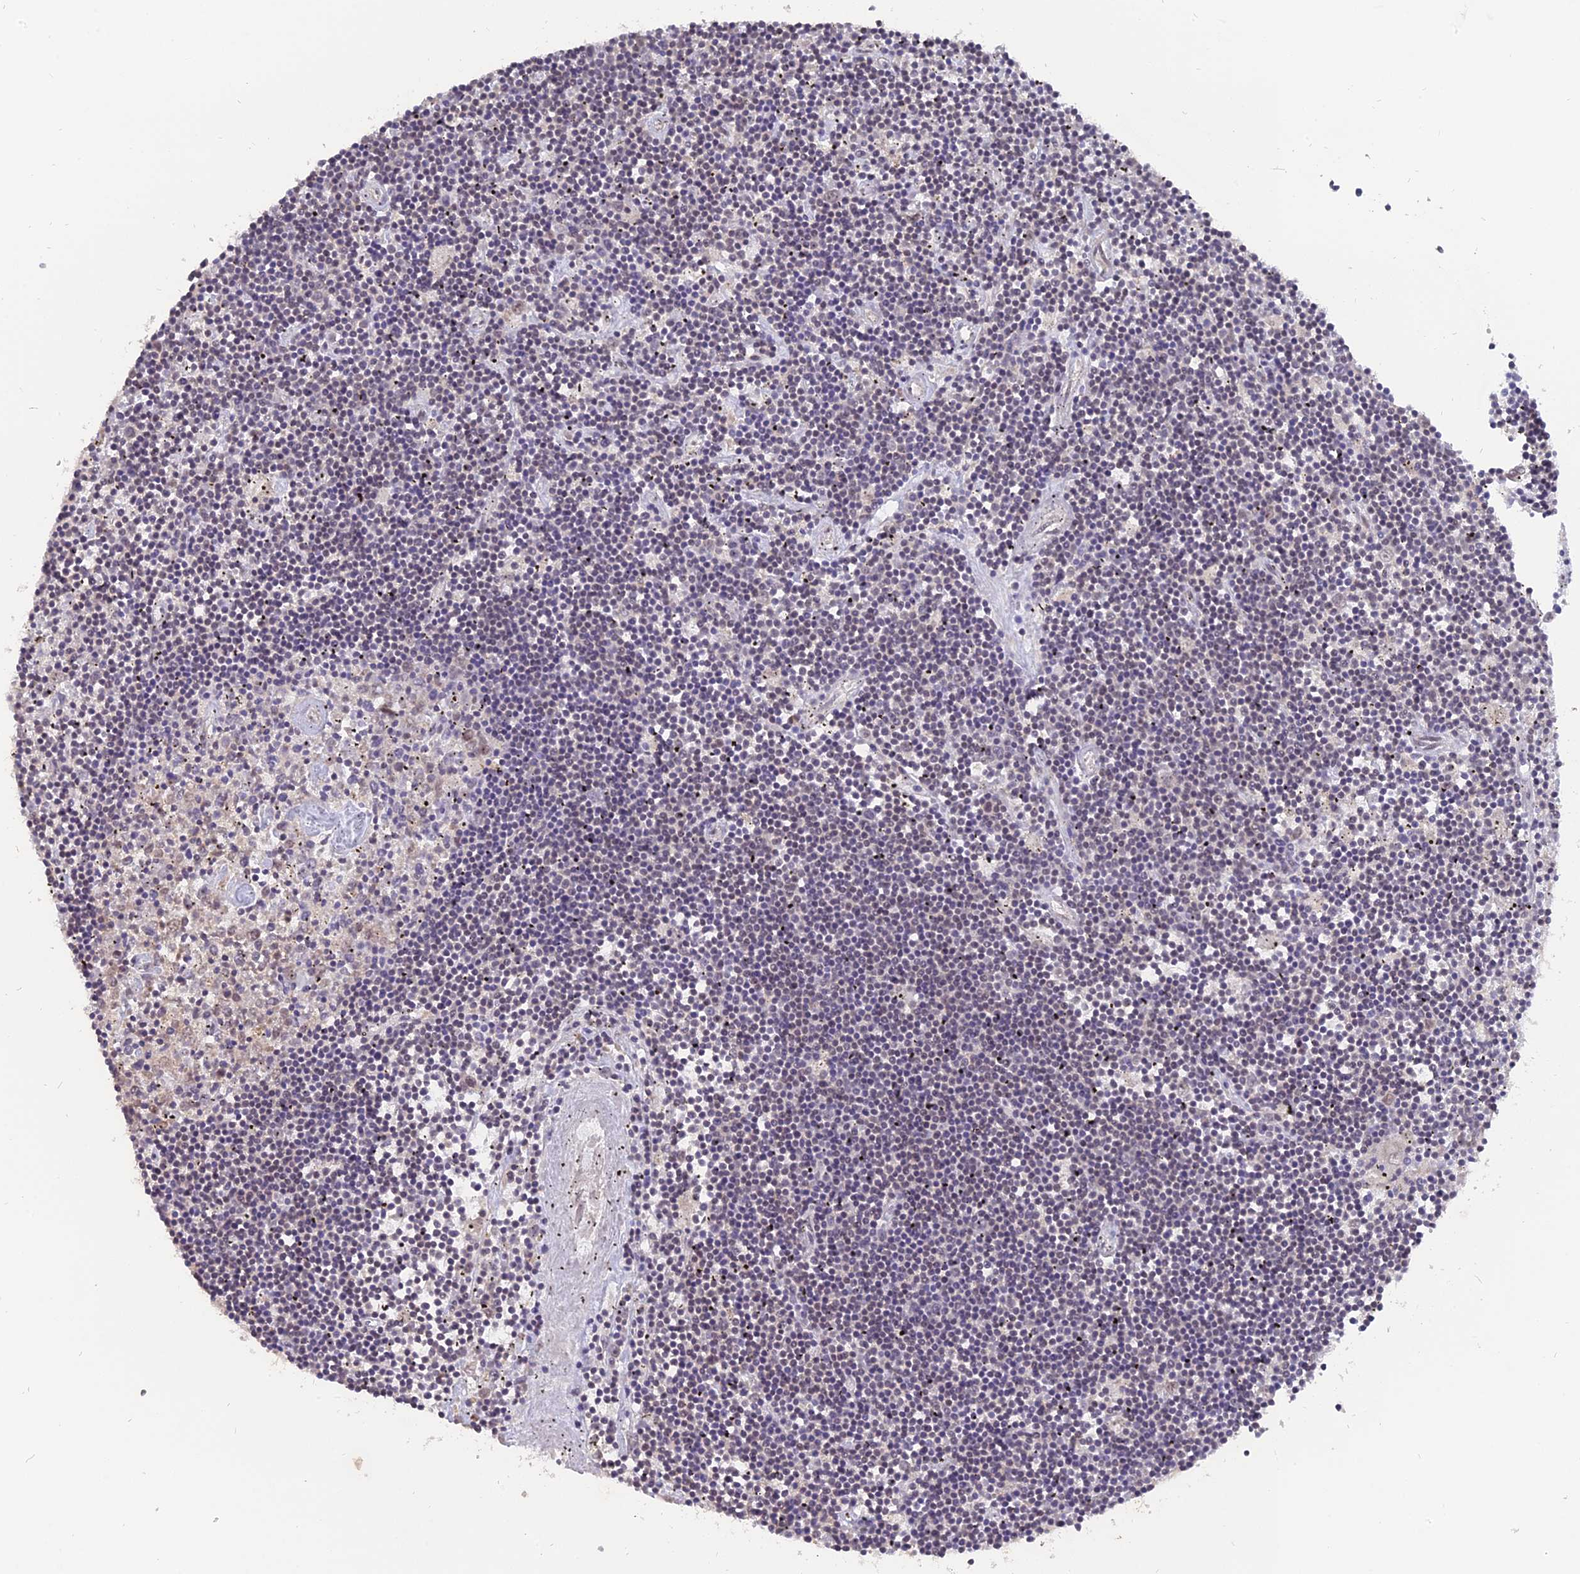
{"staining": {"intensity": "negative", "quantity": "none", "location": "none"}, "tissue": "lymphoma", "cell_type": "Tumor cells", "image_type": "cancer", "snomed": [{"axis": "morphology", "description": "Malignant lymphoma, non-Hodgkin's type, Low grade"}, {"axis": "topography", "description": "Spleen"}], "caption": "IHC photomicrograph of lymphoma stained for a protein (brown), which exhibits no positivity in tumor cells.", "gene": "NR1H3", "patient": {"sex": "male", "age": 76}}